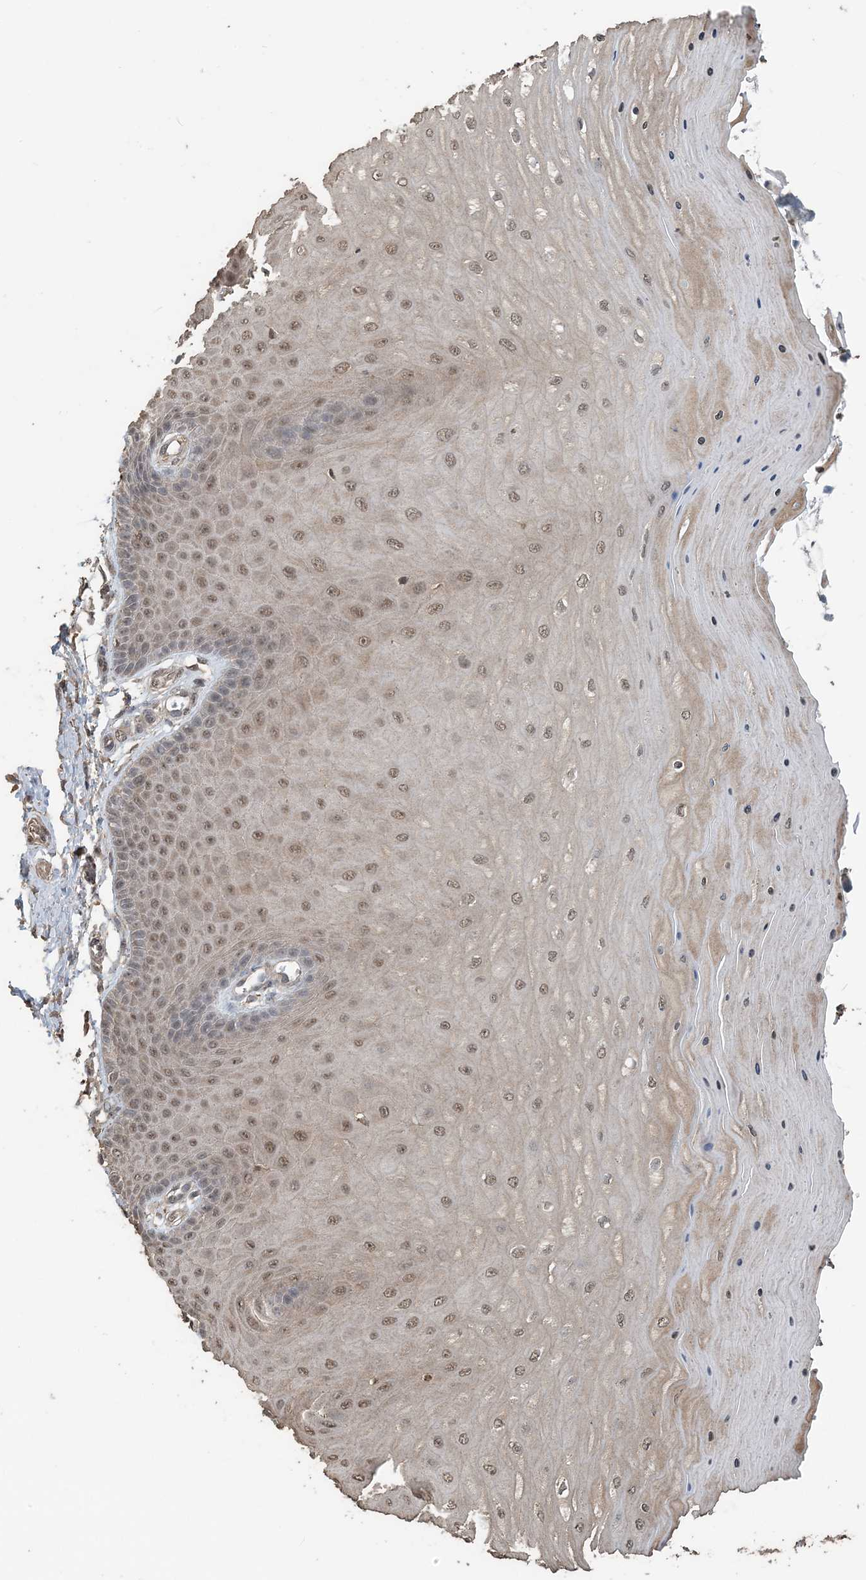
{"staining": {"intensity": "negative", "quantity": "none", "location": "none"}, "tissue": "cervix", "cell_type": "Glandular cells", "image_type": "normal", "snomed": [{"axis": "morphology", "description": "Normal tissue, NOS"}, {"axis": "topography", "description": "Cervix"}], "caption": "This is an immunohistochemistry image of unremarkable human cervix. There is no staining in glandular cells.", "gene": "ZC3H12A", "patient": {"sex": "female", "age": 55}}